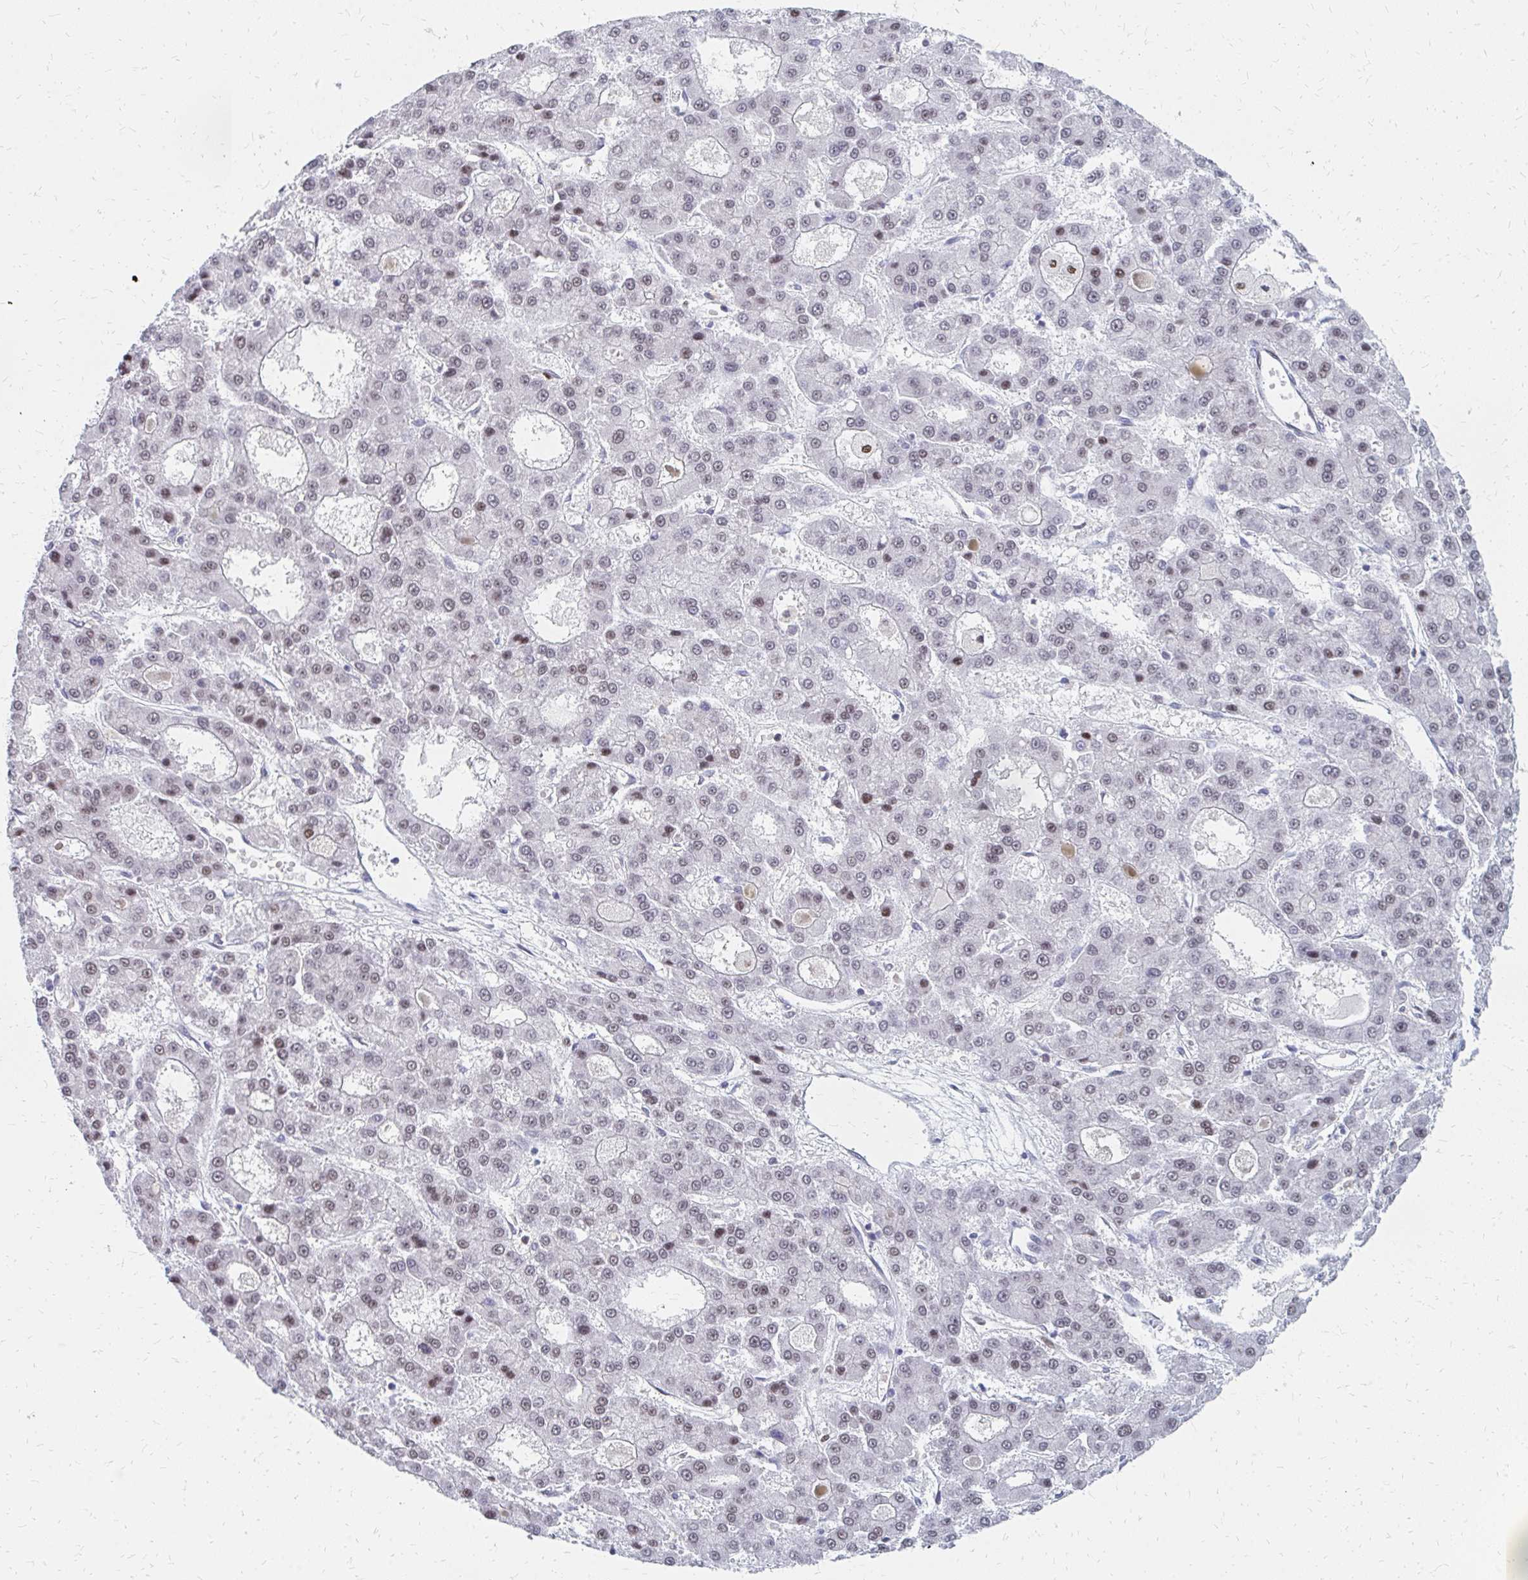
{"staining": {"intensity": "weak", "quantity": ">75%", "location": "nuclear"}, "tissue": "liver cancer", "cell_type": "Tumor cells", "image_type": "cancer", "snomed": [{"axis": "morphology", "description": "Carcinoma, Hepatocellular, NOS"}, {"axis": "topography", "description": "Liver"}], "caption": "Immunohistochemical staining of liver hepatocellular carcinoma reveals weak nuclear protein expression in about >75% of tumor cells.", "gene": "PLK3", "patient": {"sex": "male", "age": 70}}